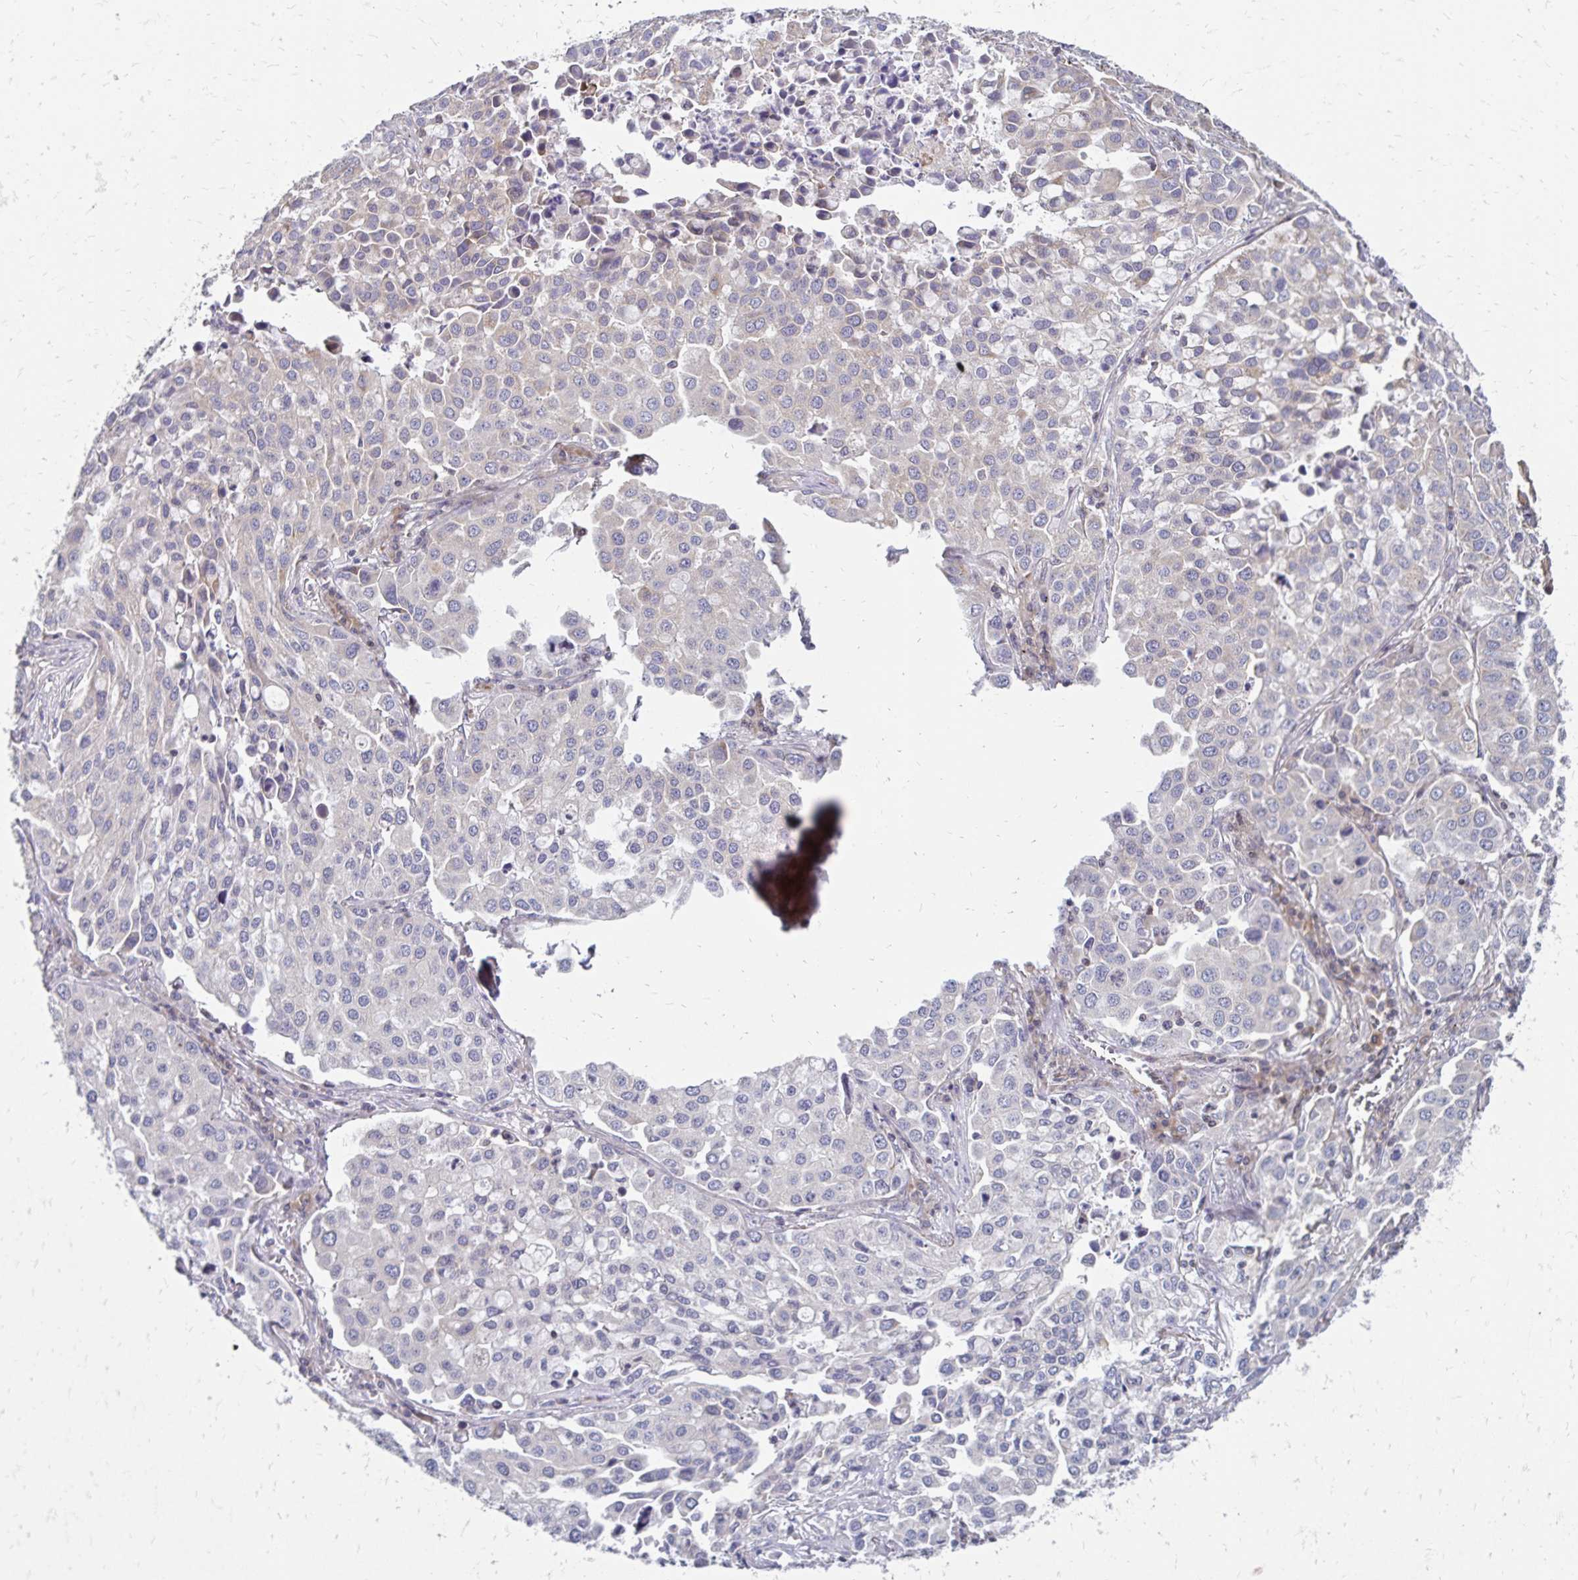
{"staining": {"intensity": "negative", "quantity": "none", "location": "none"}, "tissue": "lung cancer", "cell_type": "Tumor cells", "image_type": "cancer", "snomed": [{"axis": "morphology", "description": "Adenocarcinoma, NOS"}, {"axis": "morphology", "description": "Adenocarcinoma, metastatic, NOS"}, {"axis": "topography", "description": "Lymph node"}, {"axis": "topography", "description": "Lung"}], "caption": "This is a histopathology image of immunohistochemistry staining of lung cancer, which shows no positivity in tumor cells.", "gene": "CBX7", "patient": {"sex": "female", "age": 65}}